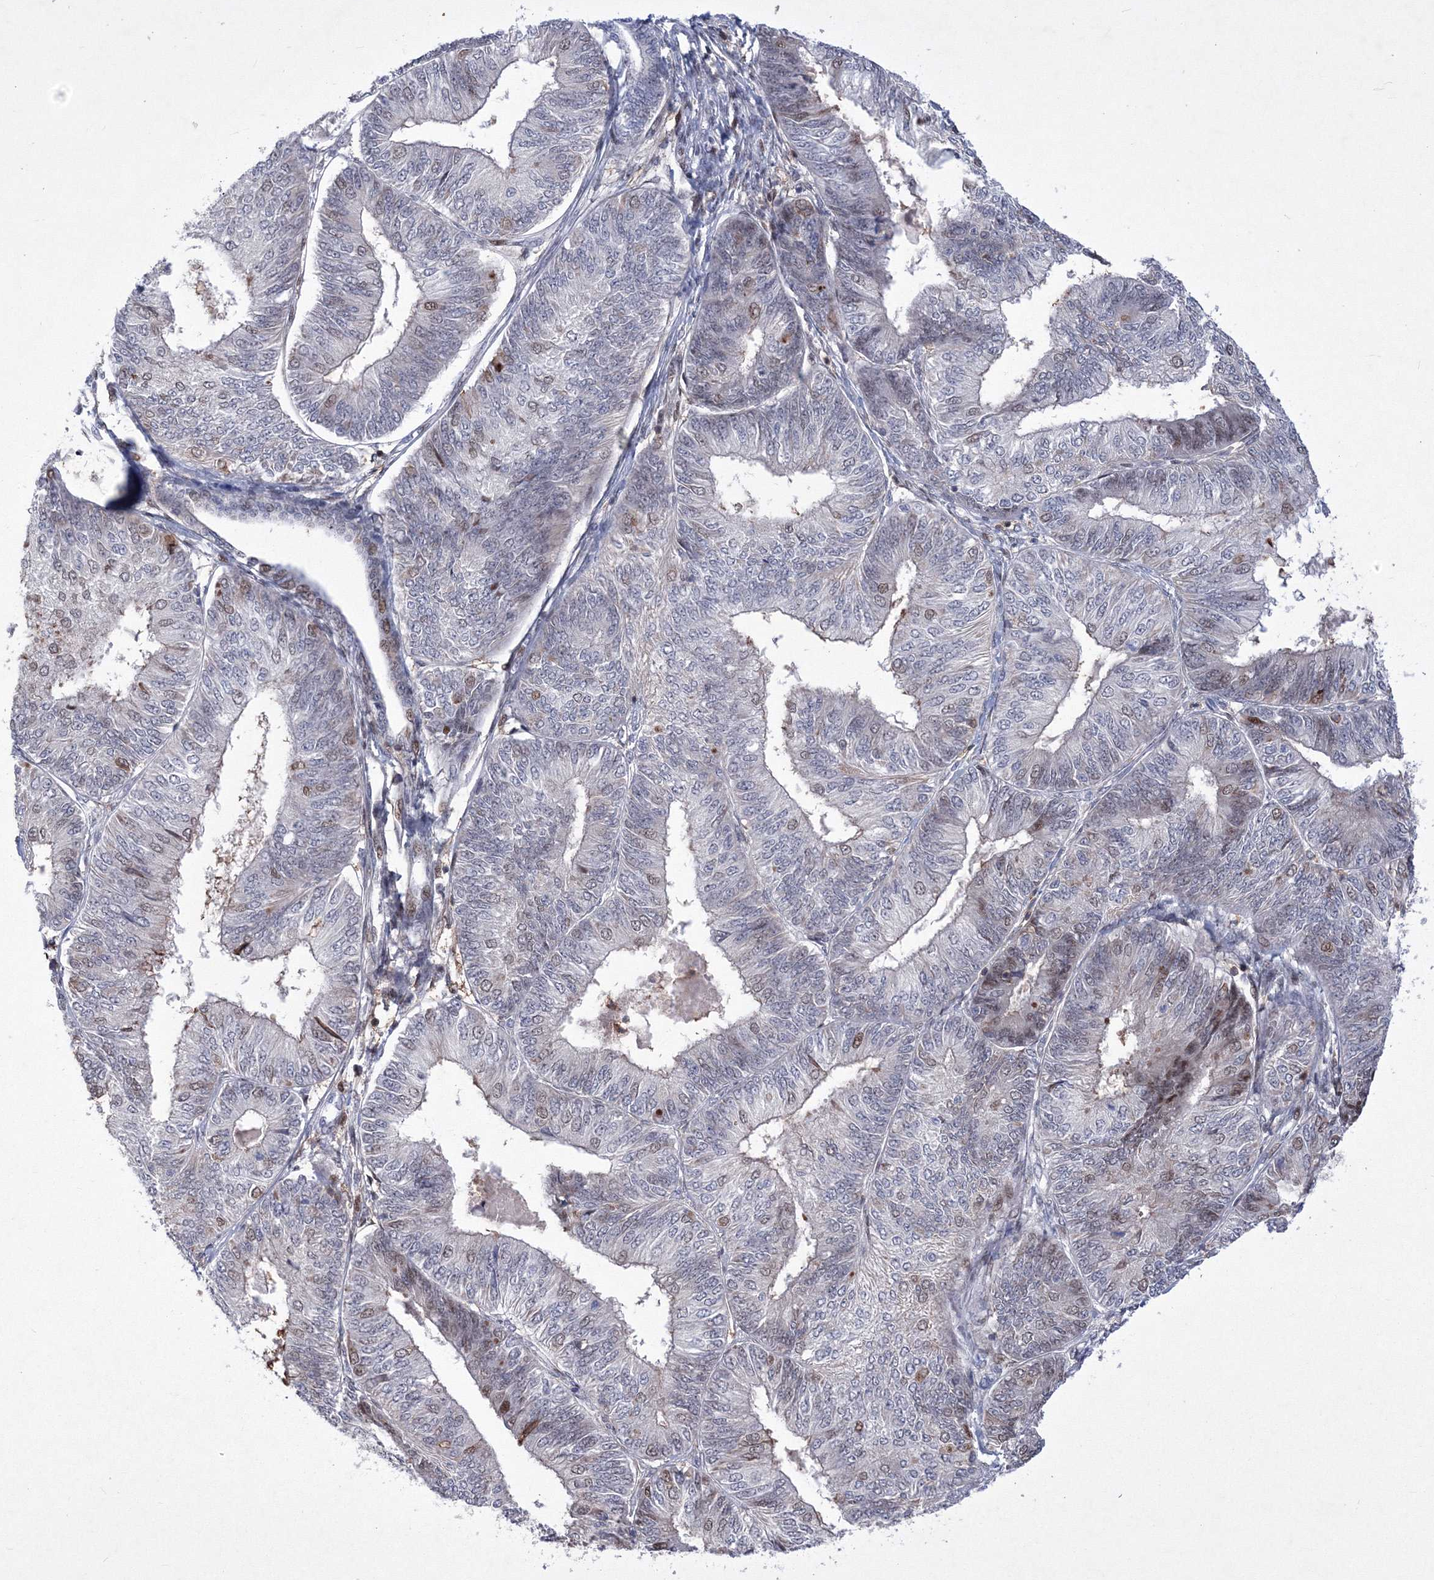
{"staining": {"intensity": "weak", "quantity": "<25%", "location": "nuclear"}, "tissue": "endometrial cancer", "cell_type": "Tumor cells", "image_type": "cancer", "snomed": [{"axis": "morphology", "description": "Adenocarcinoma, NOS"}, {"axis": "topography", "description": "Endometrium"}], "caption": "Immunohistochemistry (IHC) of endometrial cancer (adenocarcinoma) displays no positivity in tumor cells. (Stains: DAB IHC with hematoxylin counter stain, Microscopy: brightfield microscopy at high magnification).", "gene": "RNPEPL1", "patient": {"sex": "female", "age": 58}}